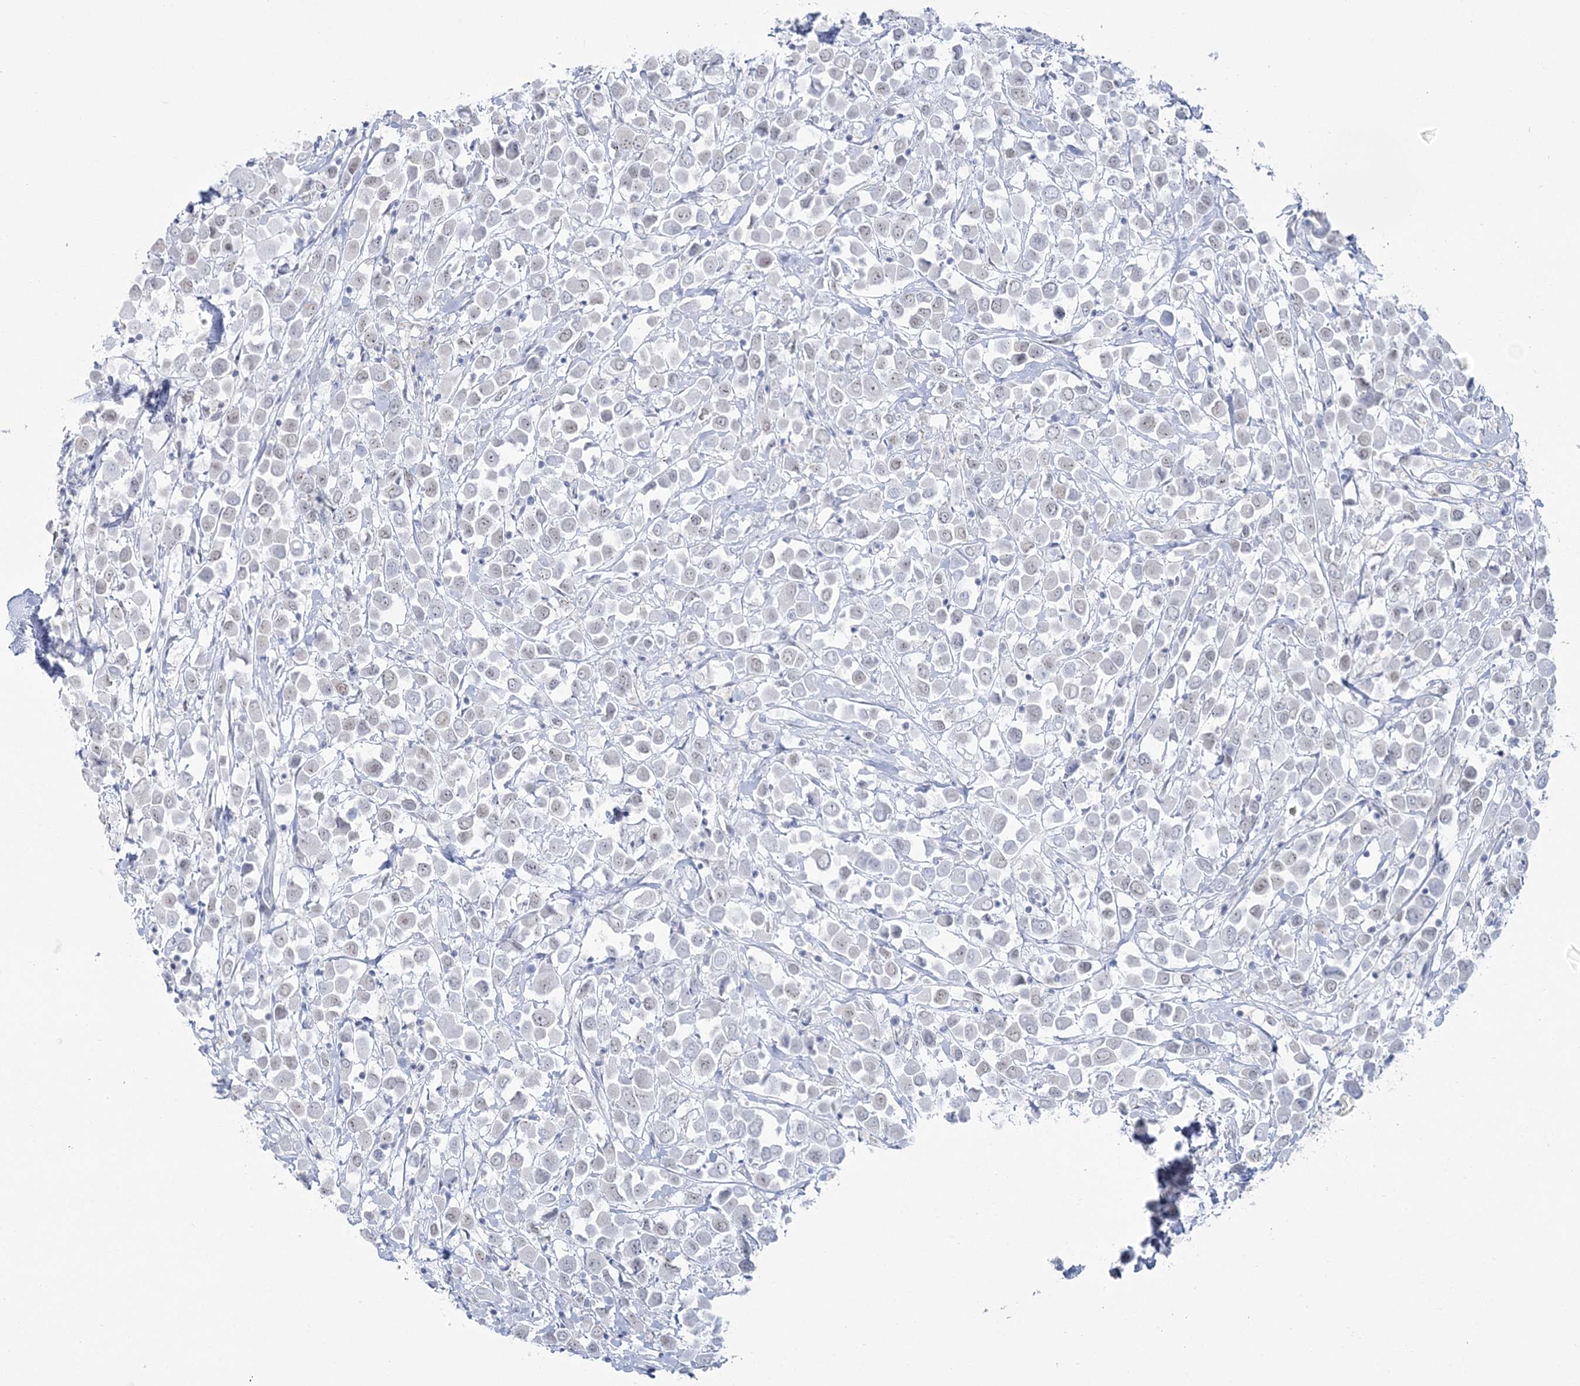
{"staining": {"intensity": "negative", "quantity": "none", "location": "none"}, "tissue": "breast cancer", "cell_type": "Tumor cells", "image_type": "cancer", "snomed": [{"axis": "morphology", "description": "Duct carcinoma"}, {"axis": "topography", "description": "Breast"}], "caption": "Immunohistochemistry (IHC) histopathology image of breast cancer stained for a protein (brown), which exhibits no expression in tumor cells. (Stains: DAB (3,3'-diaminobenzidine) immunohistochemistry with hematoxylin counter stain, Microscopy: brightfield microscopy at high magnification).", "gene": "ZNF843", "patient": {"sex": "female", "age": 61}}